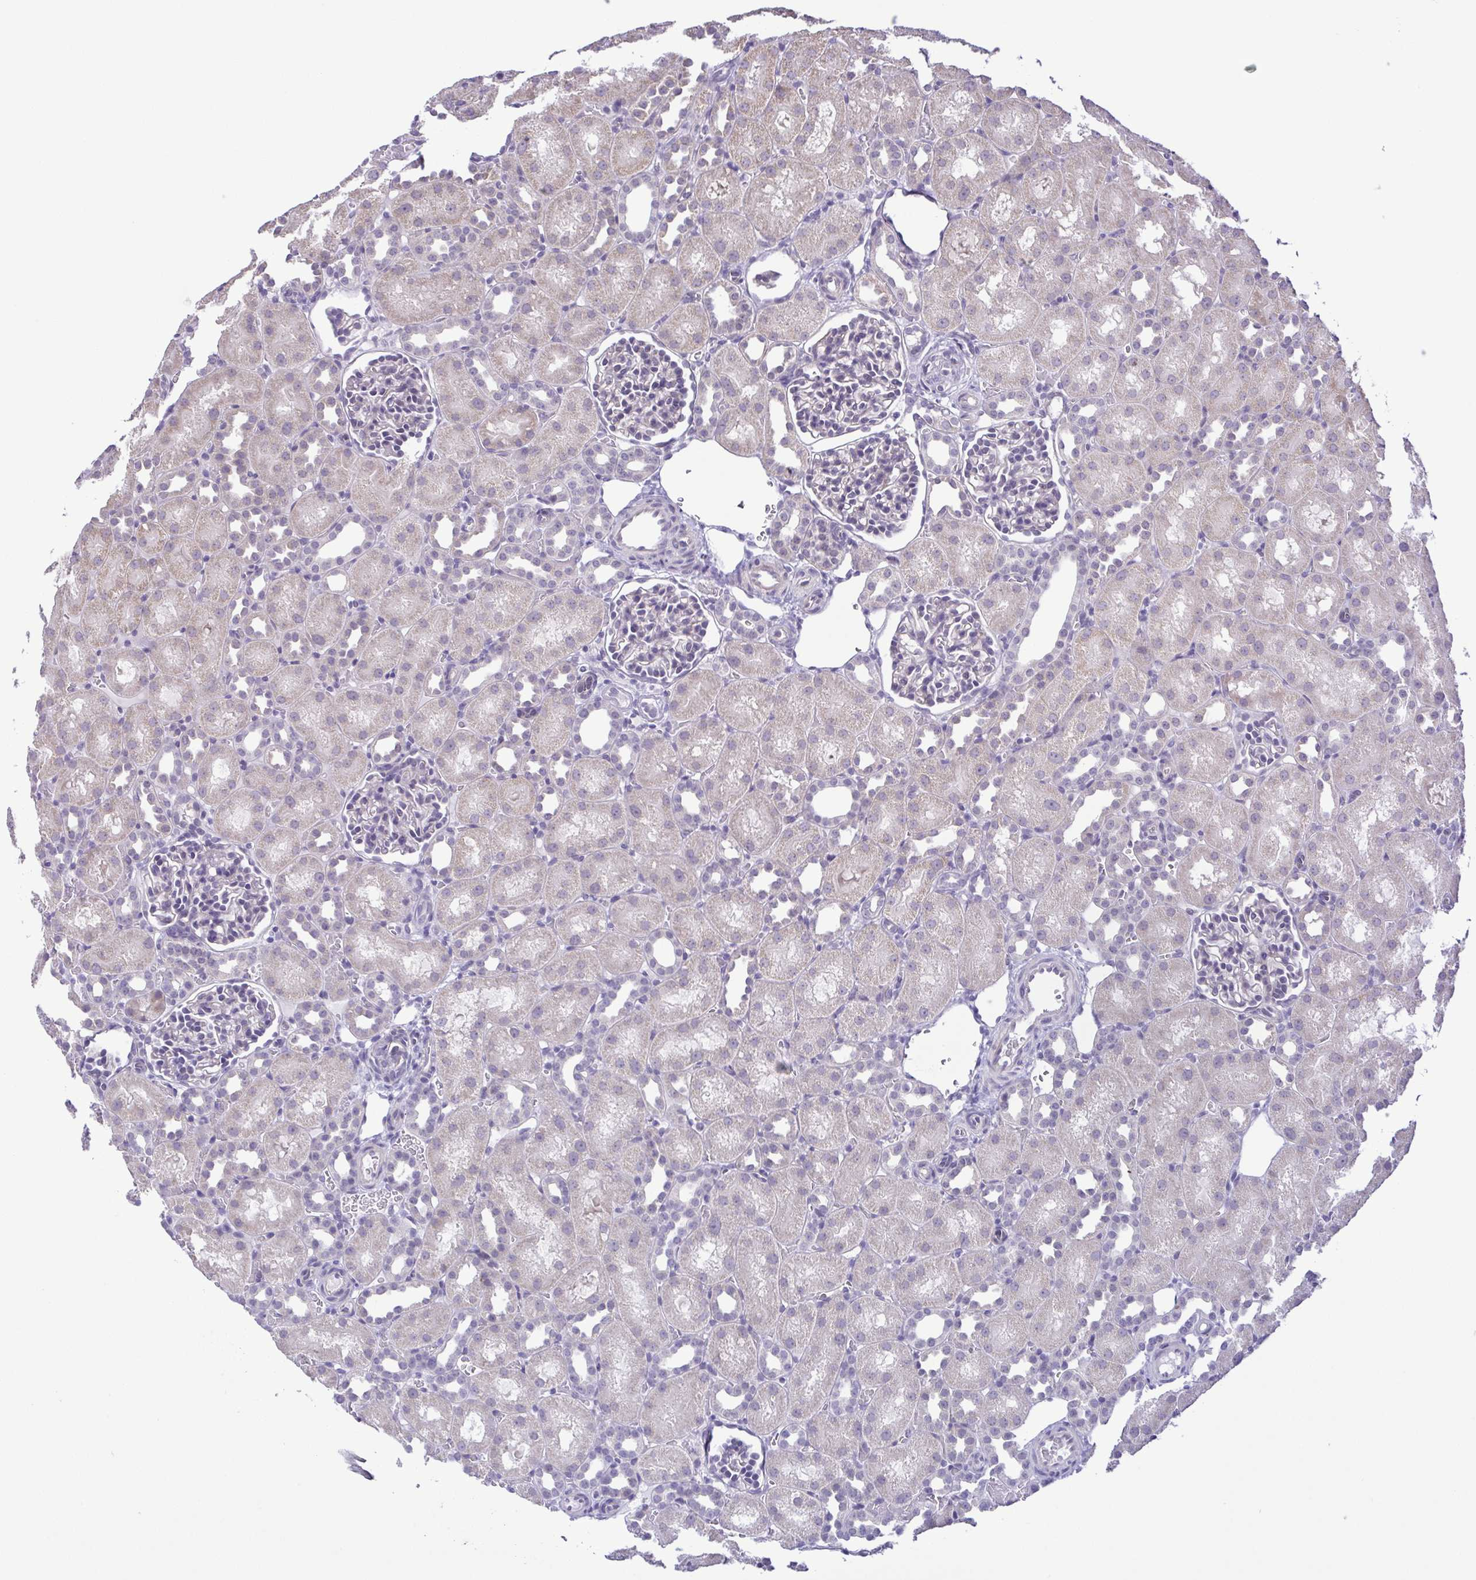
{"staining": {"intensity": "negative", "quantity": "none", "location": "none"}, "tissue": "kidney", "cell_type": "Cells in glomeruli", "image_type": "normal", "snomed": [{"axis": "morphology", "description": "Normal tissue, NOS"}, {"axis": "topography", "description": "Kidney"}], "caption": "High magnification brightfield microscopy of benign kidney stained with DAB (brown) and counterstained with hematoxylin (blue): cells in glomeruli show no significant staining. (DAB immunohistochemistry with hematoxylin counter stain).", "gene": "IL1RN", "patient": {"sex": "male", "age": 1}}